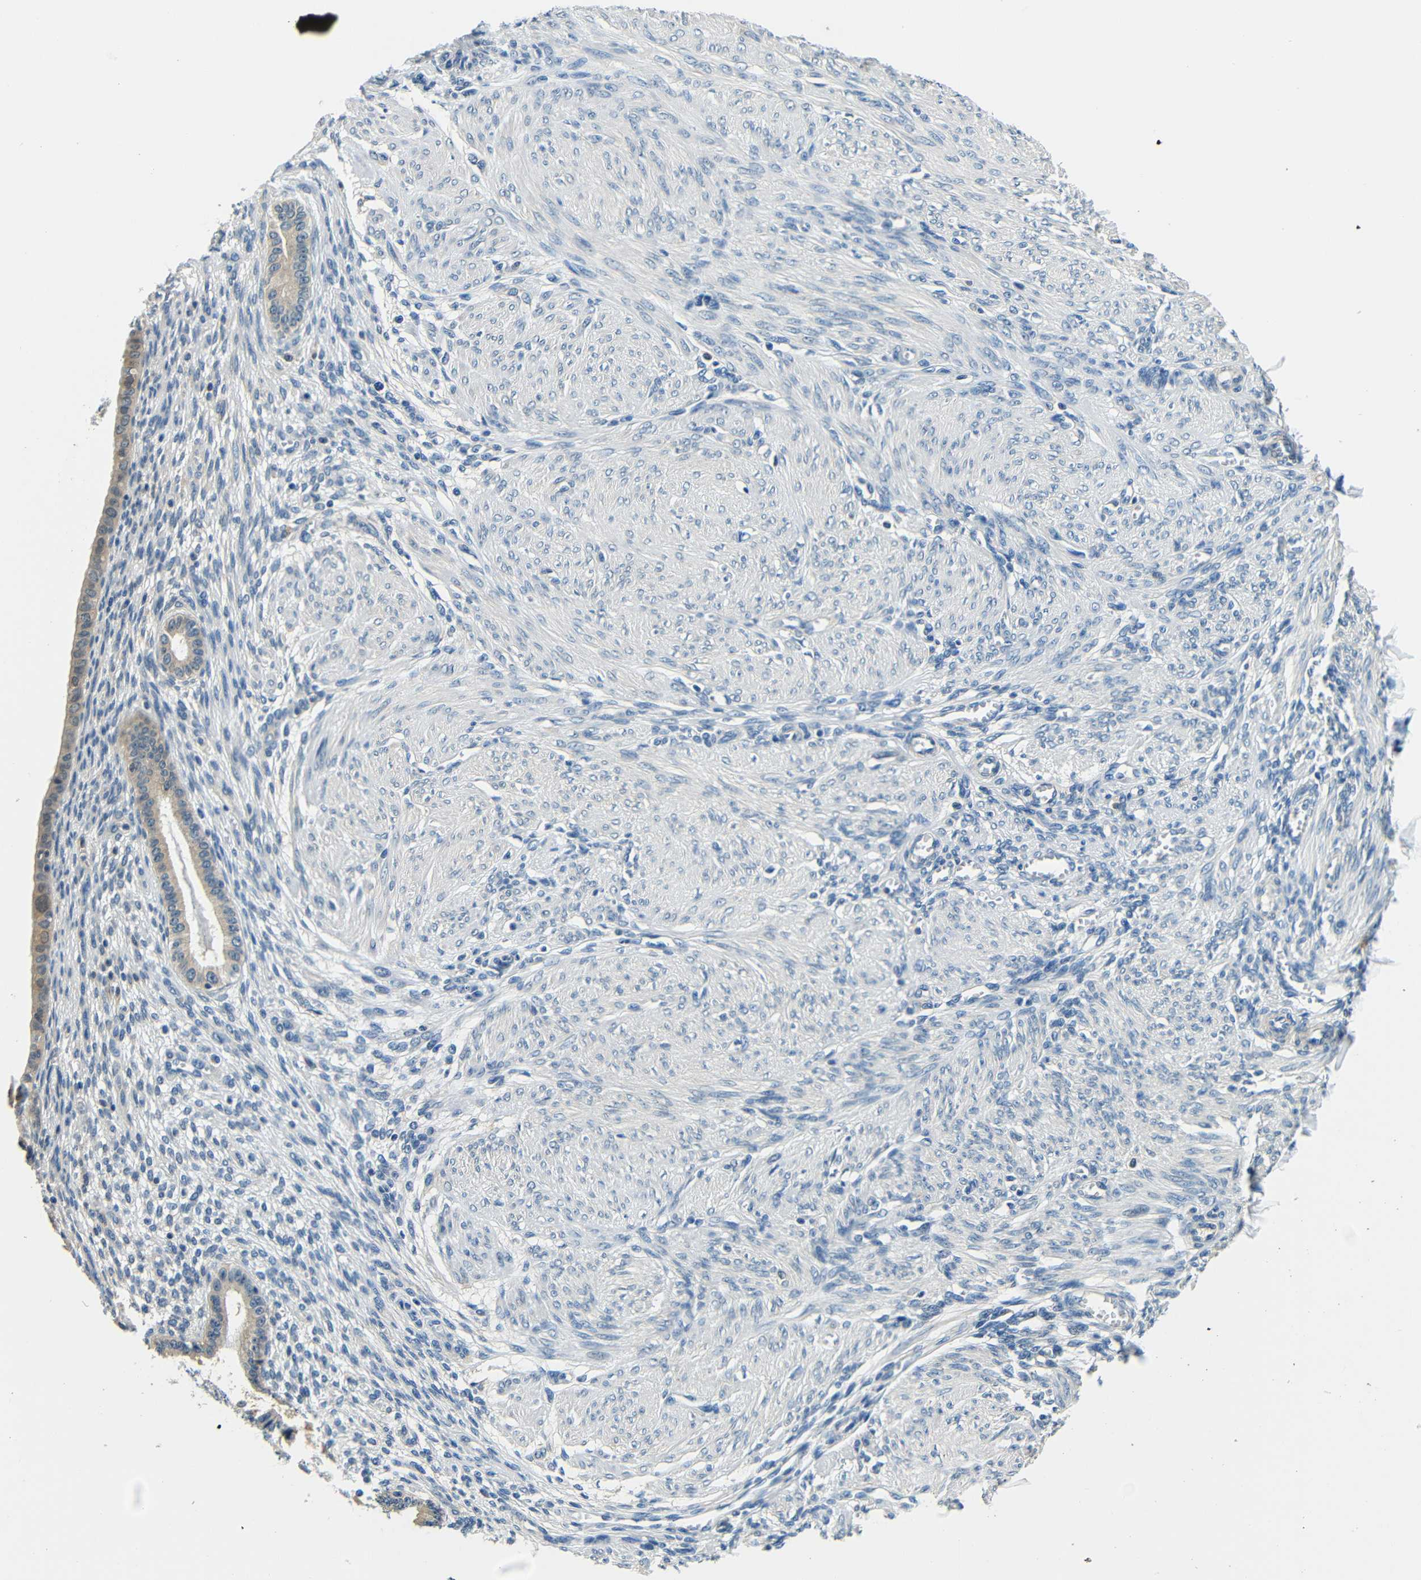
{"staining": {"intensity": "negative", "quantity": "none", "location": "none"}, "tissue": "endometrium", "cell_type": "Cells in endometrial stroma", "image_type": "normal", "snomed": [{"axis": "morphology", "description": "Normal tissue, NOS"}, {"axis": "topography", "description": "Endometrium"}], "caption": "This is an immunohistochemistry histopathology image of benign endometrium. There is no staining in cells in endometrial stroma.", "gene": "ADAP1", "patient": {"sex": "female", "age": 72}}